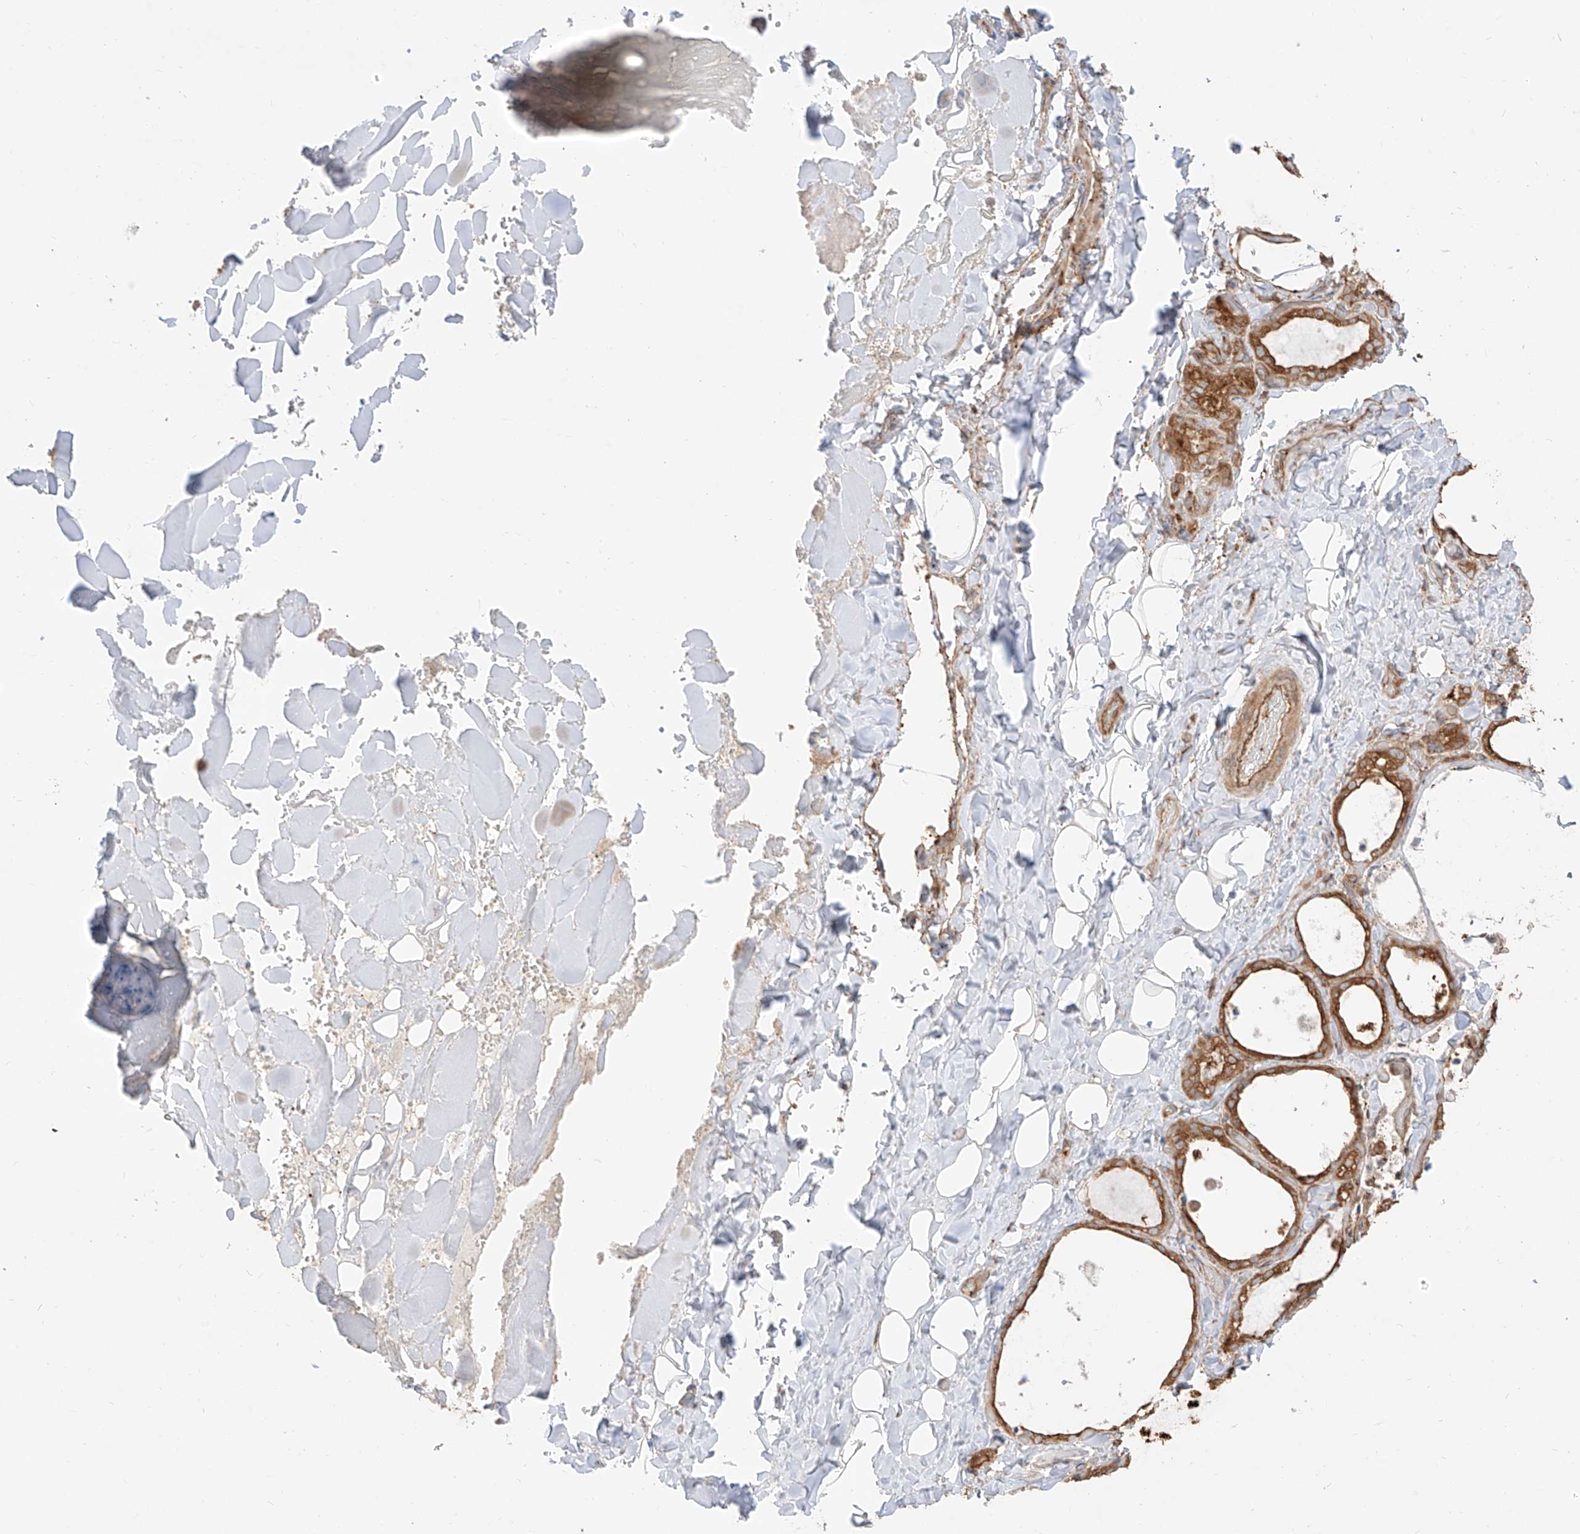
{"staining": {"intensity": "strong", "quantity": ">75%", "location": "cytoplasmic/membranous"}, "tissue": "thyroid gland", "cell_type": "Glandular cells", "image_type": "normal", "snomed": [{"axis": "morphology", "description": "Normal tissue, NOS"}, {"axis": "topography", "description": "Thyroid gland"}], "caption": "Thyroid gland stained with IHC displays strong cytoplasmic/membranous staining in about >75% of glandular cells.", "gene": "SNX9", "patient": {"sex": "female", "age": 44}}